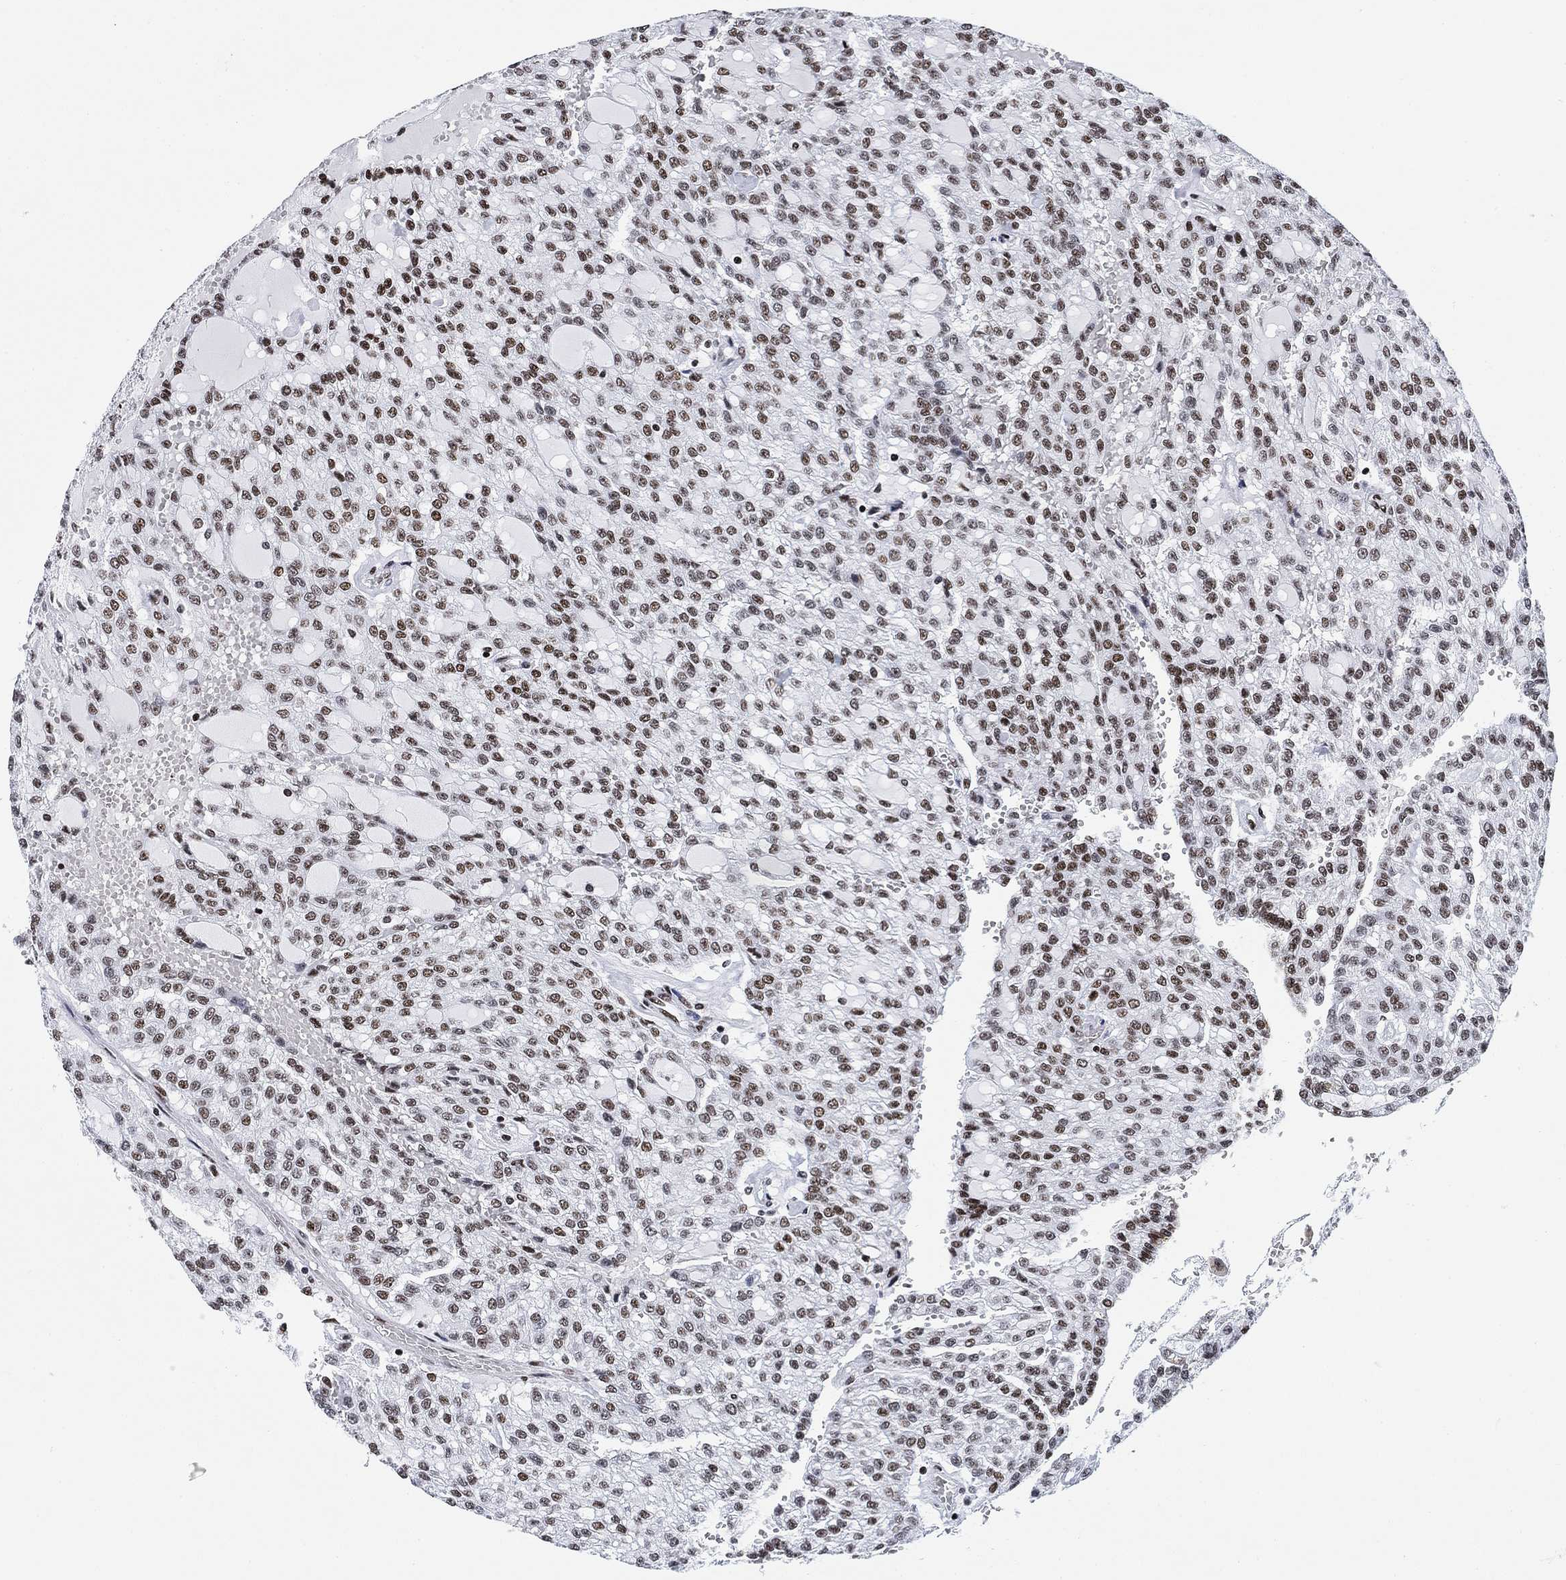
{"staining": {"intensity": "moderate", "quantity": ">75%", "location": "nuclear"}, "tissue": "renal cancer", "cell_type": "Tumor cells", "image_type": "cancer", "snomed": [{"axis": "morphology", "description": "Adenocarcinoma, NOS"}, {"axis": "topography", "description": "Kidney"}], "caption": "The immunohistochemical stain highlights moderate nuclear staining in tumor cells of renal cancer (adenocarcinoma) tissue.", "gene": "H1-10", "patient": {"sex": "male", "age": 63}}